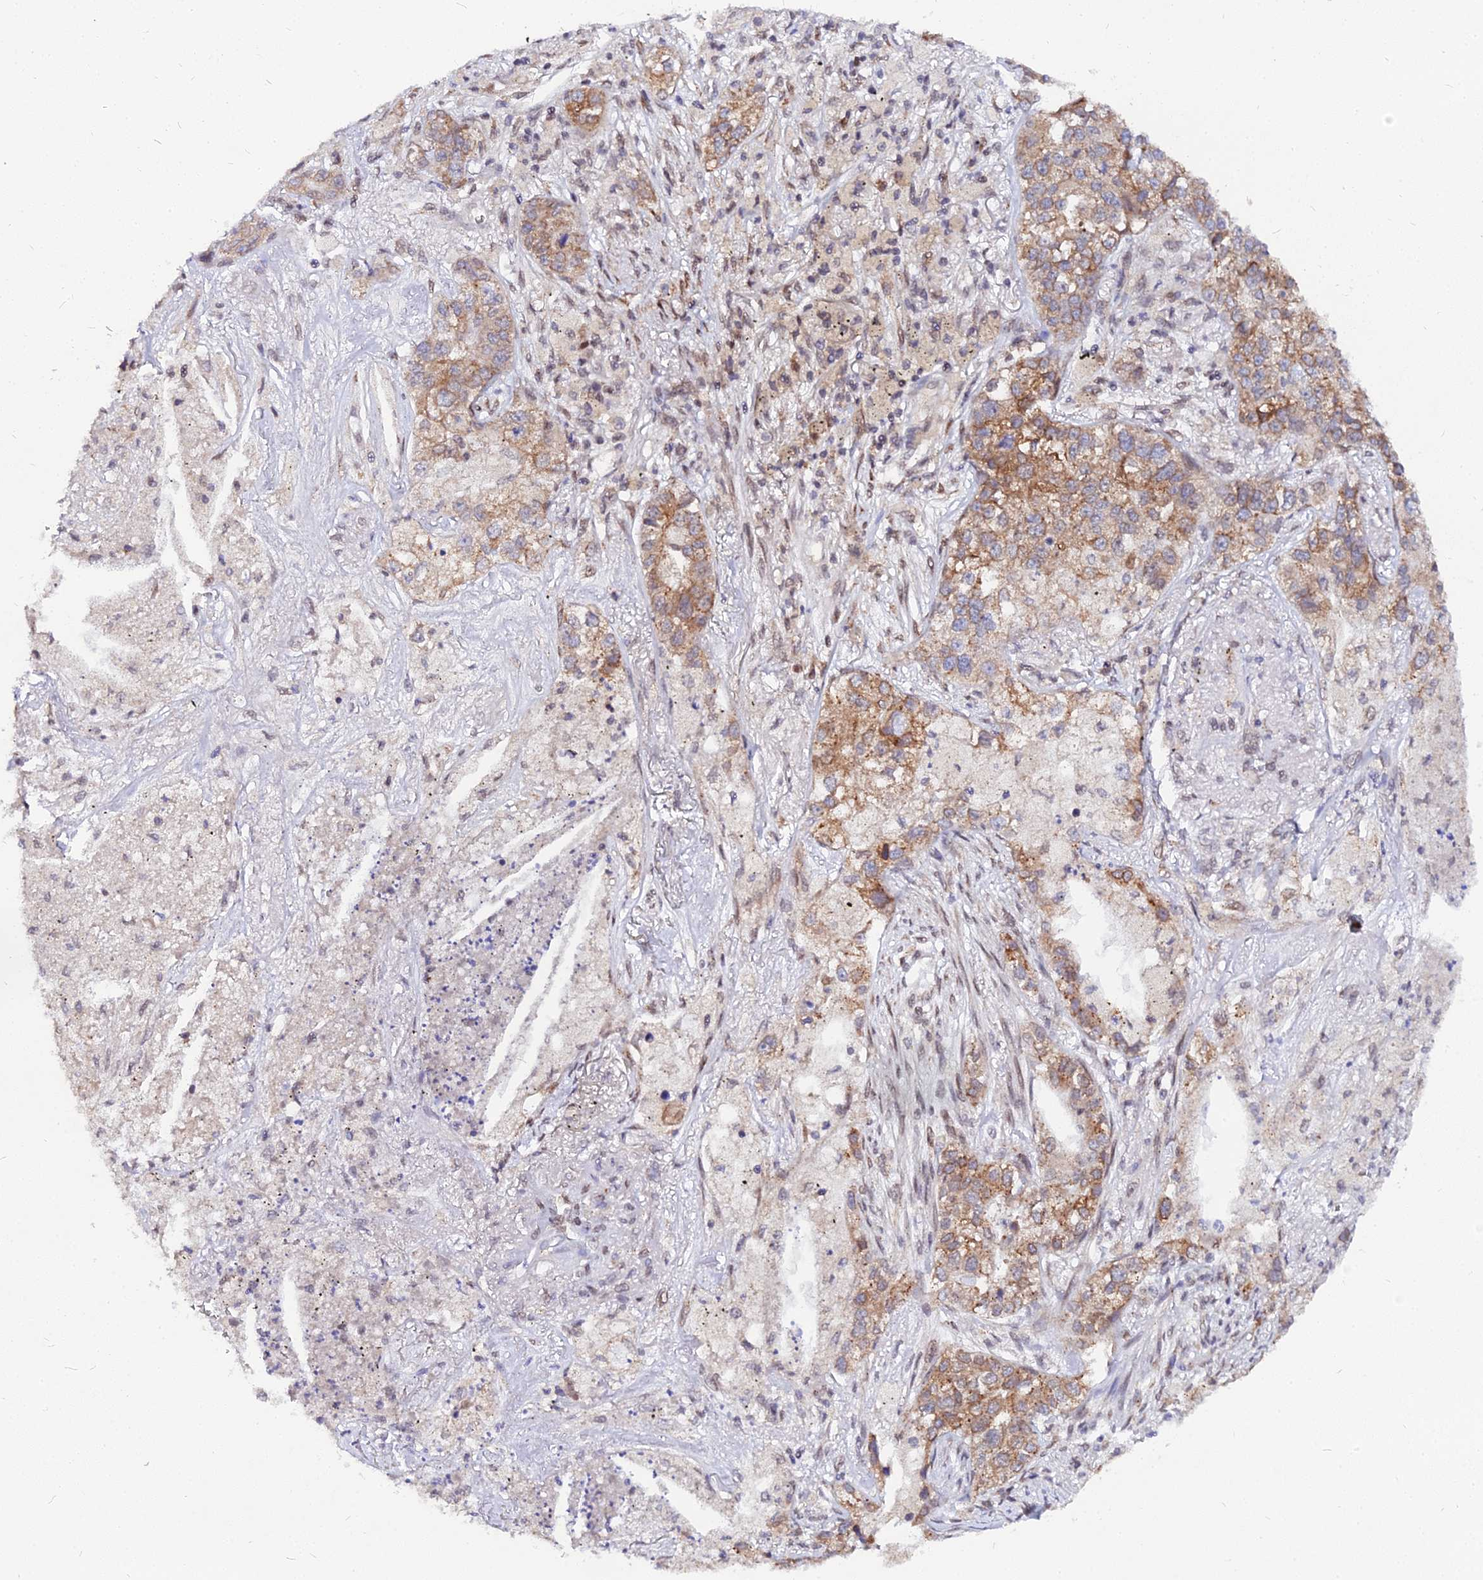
{"staining": {"intensity": "moderate", "quantity": ">75%", "location": "cytoplasmic/membranous"}, "tissue": "lung cancer", "cell_type": "Tumor cells", "image_type": "cancer", "snomed": [{"axis": "morphology", "description": "Adenocarcinoma, NOS"}, {"axis": "topography", "description": "Lung"}], "caption": "Protein staining of lung cancer (adenocarcinoma) tissue displays moderate cytoplasmic/membranous positivity in approximately >75% of tumor cells. The protein of interest is stained brown, and the nuclei are stained in blue (DAB (3,3'-diaminobenzidine) IHC with brightfield microscopy, high magnification).", "gene": "RNF121", "patient": {"sex": "male", "age": 49}}